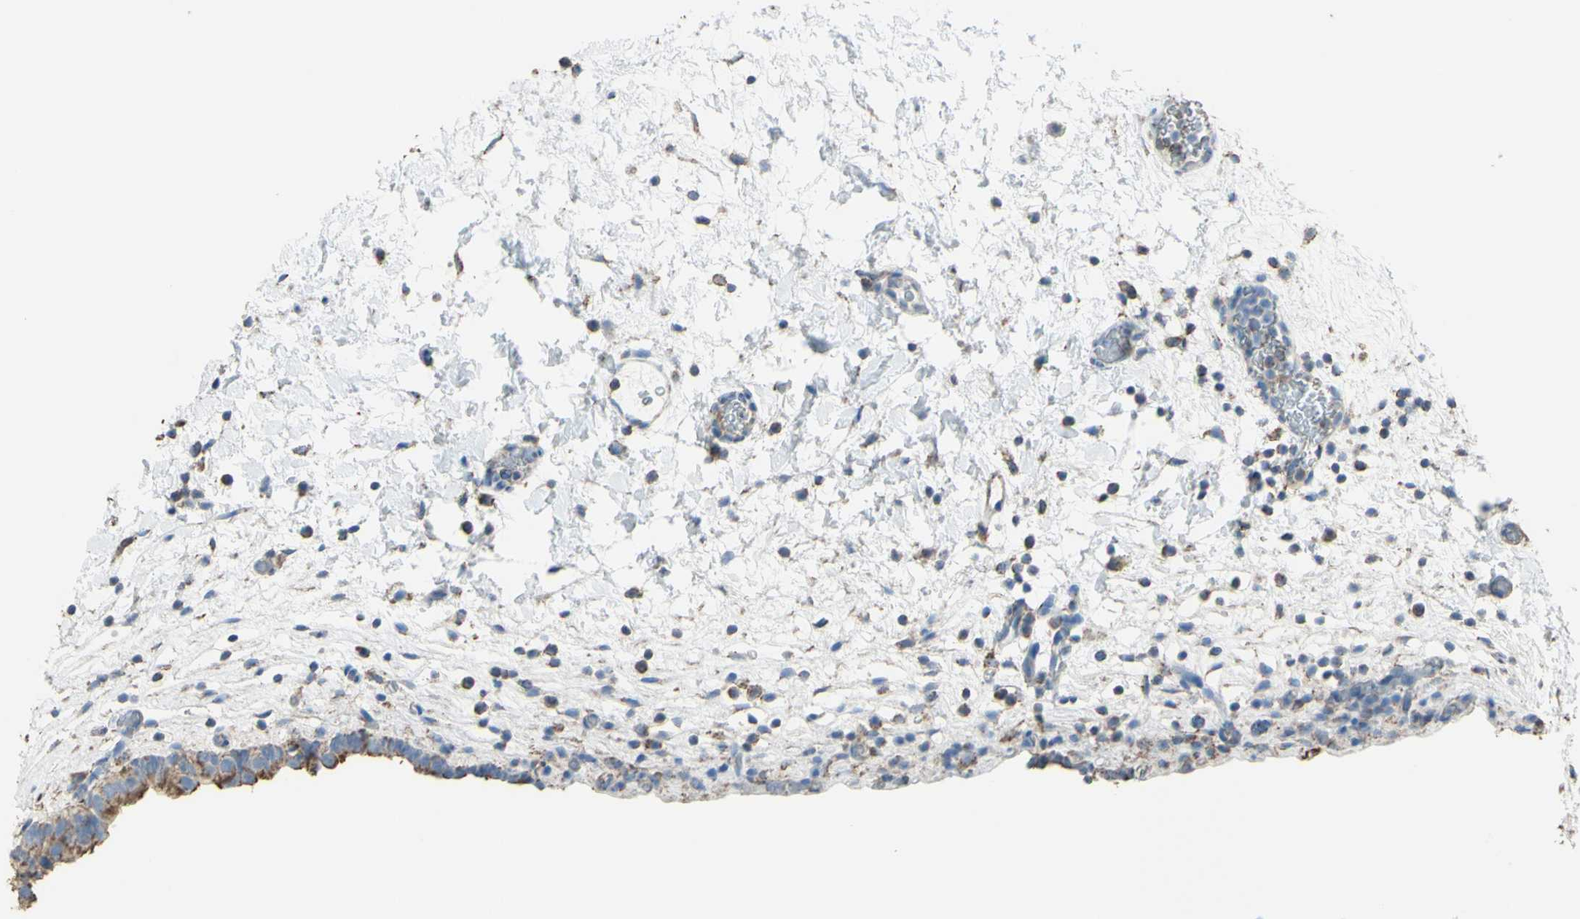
{"staining": {"intensity": "moderate", "quantity": ">75%", "location": "cytoplasmic/membranous"}, "tissue": "urinary bladder", "cell_type": "Urothelial cells", "image_type": "normal", "snomed": [{"axis": "morphology", "description": "Normal tissue, NOS"}, {"axis": "topography", "description": "Urinary bladder"}], "caption": "Brown immunohistochemical staining in benign human urinary bladder displays moderate cytoplasmic/membranous expression in approximately >75% of urothelial cells.", "gene": "CMKLR2", "patient": {"sex": "female", "age": 64}}